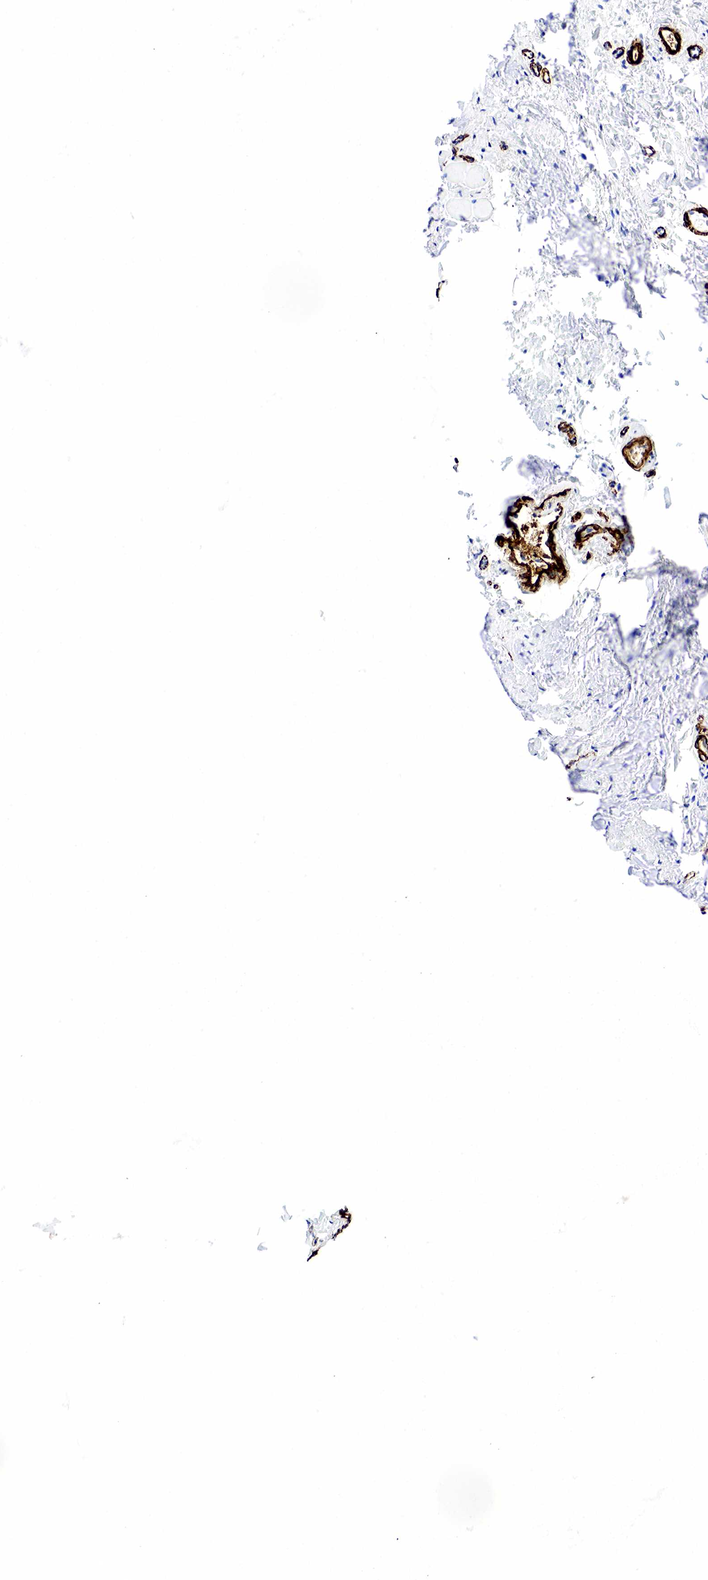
{"staining": {"intensity": "negative", "quantity": "none", "location": "none"}, "tissue": "oral mucosa", "cell_type": "Squamous epithelial cells", "image_type": "normal", "snomed": [{"axis": "morphology", "description": "Normal tissue, NOS"}, {"axis": "topography", "description": "Oral tissue"}], "caption": "This is a photomicrograph of immunohistochemistry (IHC) staining of unremarkable oral mucosa, which shows no staining in squamous epithelial cells. Nuclei are stained in blue.", "gene": "ACTA2", "patient": {"sex": "female", "age": 23}}